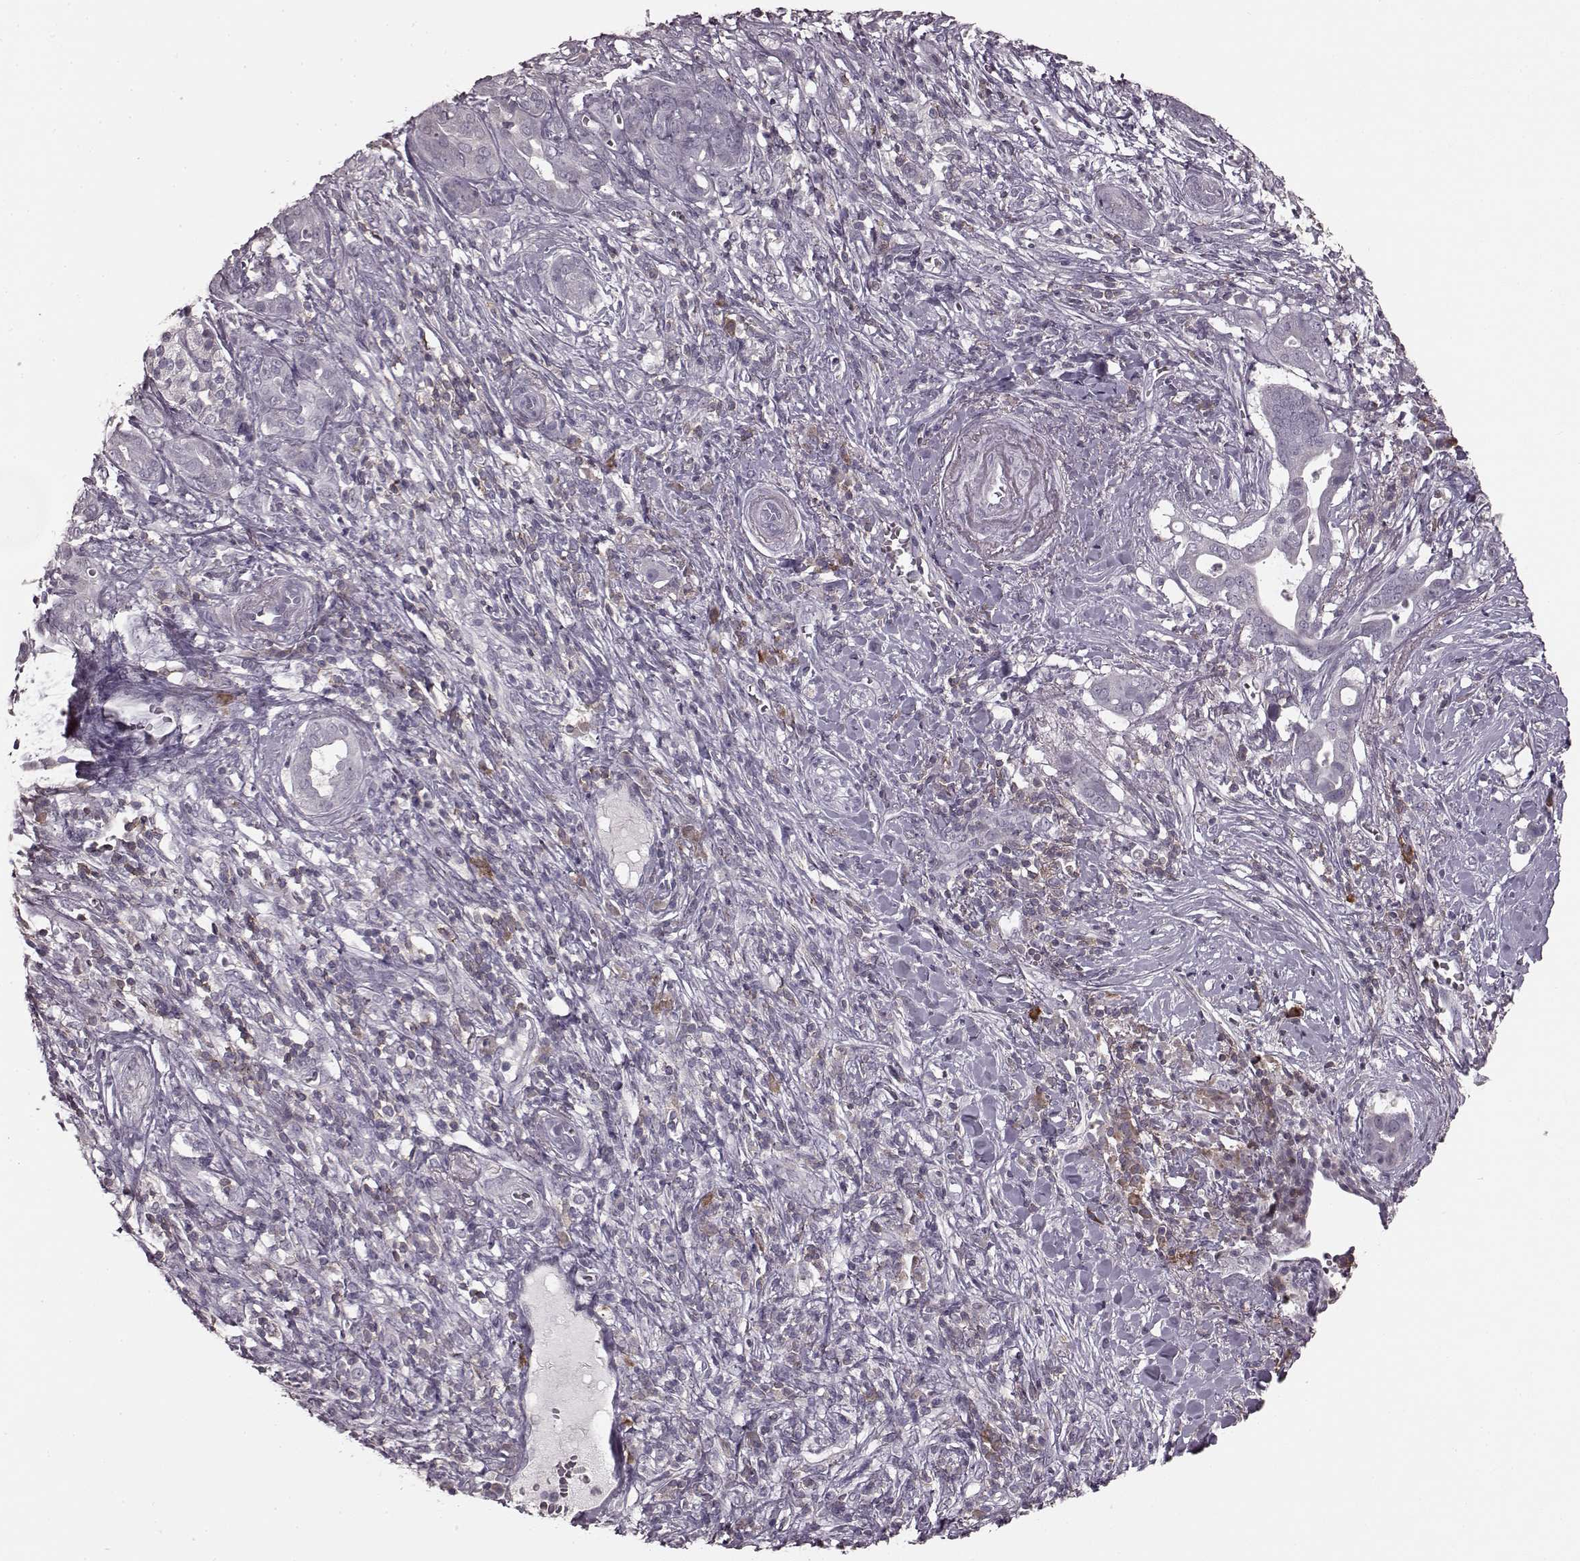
{"staining": {"intensity": "negative", "quantity": "none", "location": "none"}, "tissue": "pancreatic cancer", "cell_type": "Tumor cells", "image_type": "cancer", "snomed": [{"axis": "morphology", "description": "Adenocarcinoma, NOS"}, {"axis": "topography", "description": "Pancreas"}], "caption": "The immunohistochemistry photomicrograph has no significant expression in tumor cells of adenocarcinoma (pancreatic) tissue. Brightfield microscopy of immunohistochemistry (IHC) stained with DAB (brown) and hematoxylin (blue), captured at high magnification.", "gene": "CD28", "patient": {"sex": "male", "age": 61}}